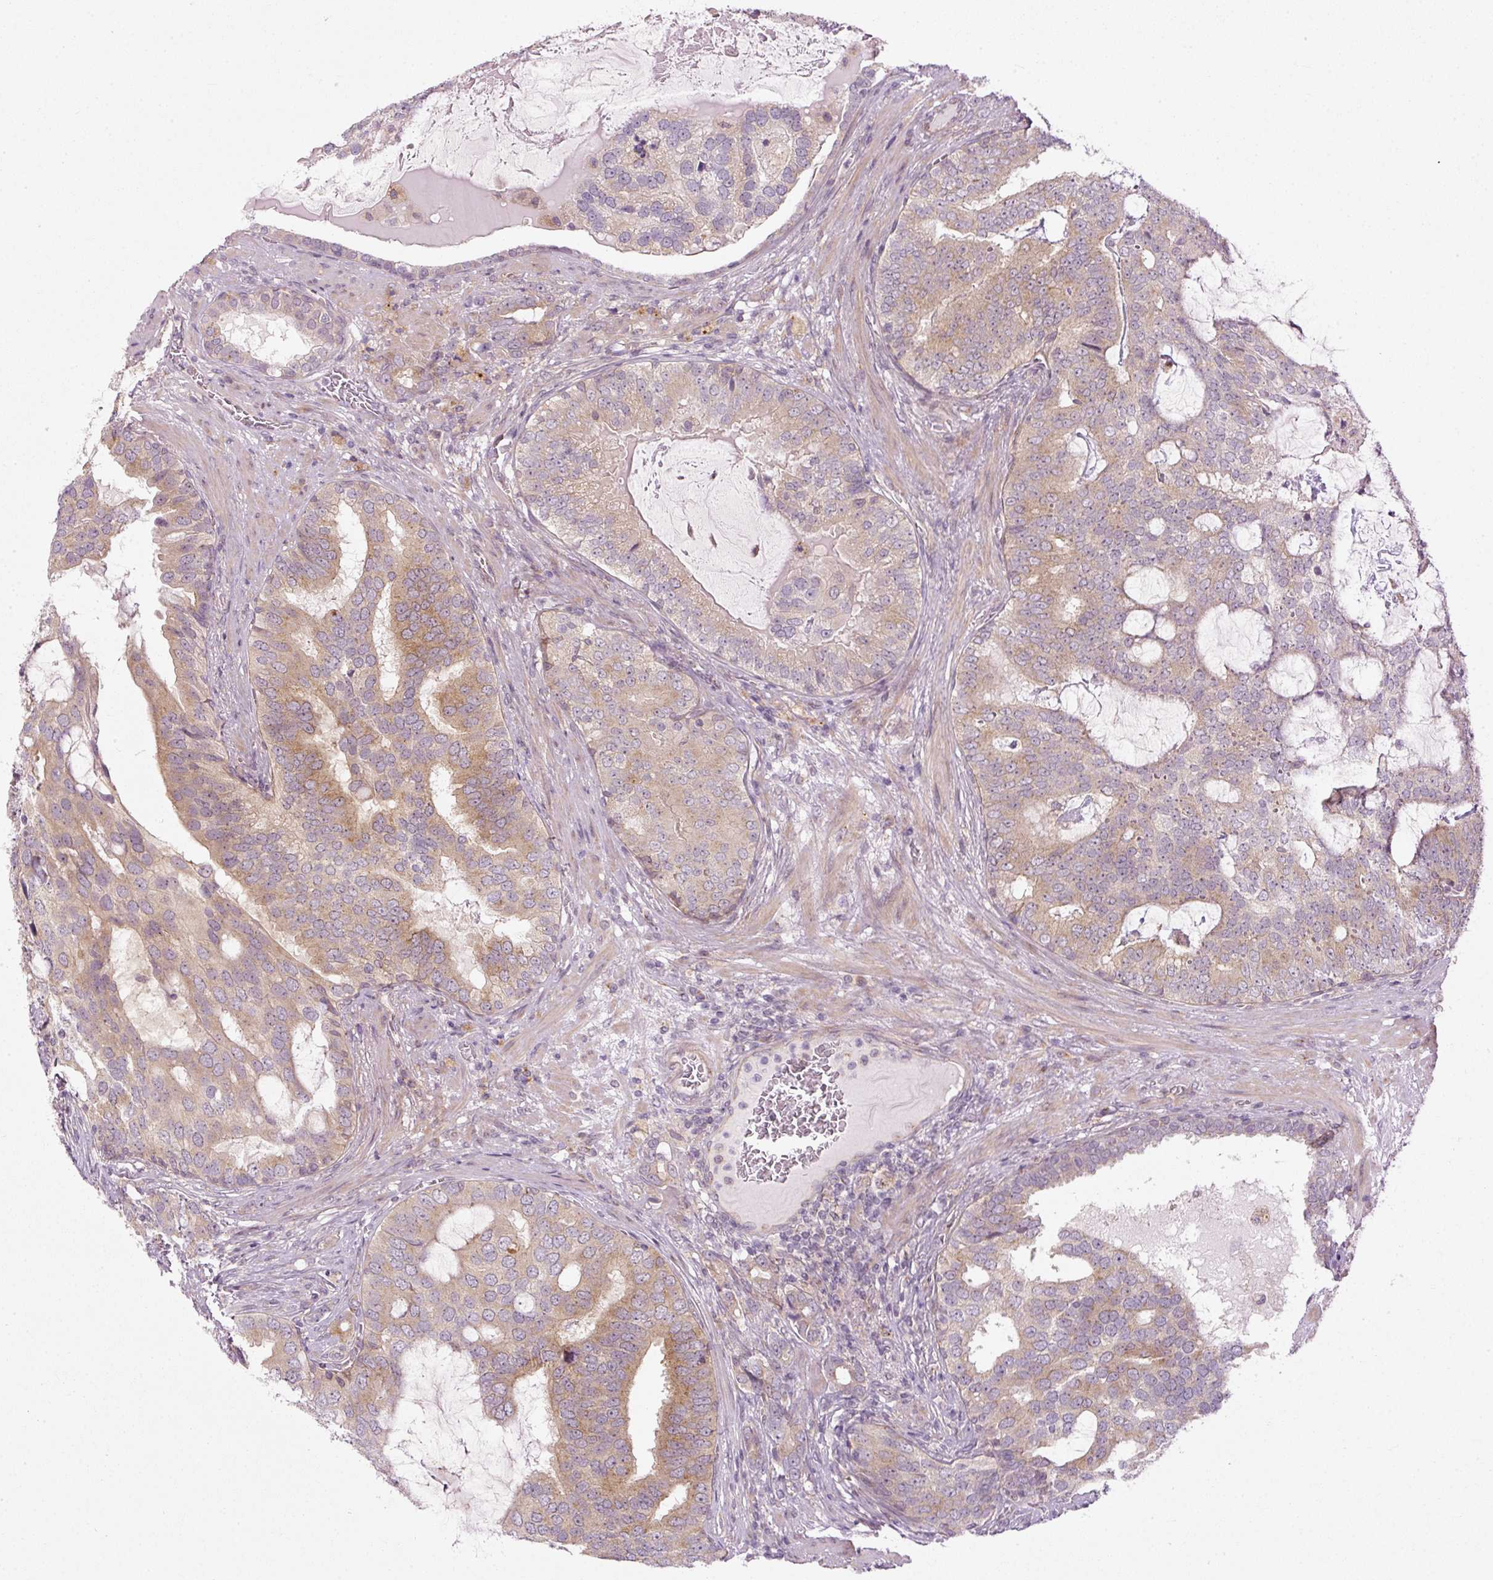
{"staining": {"intensity": "moderate", "quantity": "25%-75%", "location": "cytoplasmic/membranous"}, "tissue": "prostate cancer", "cell_type": "Tumor cells", "image_type": "cancer", "snomed": [{"axis": "morphology", "description": "Adenocarcinoma, High grade"}, {"axis": "topography", "description": "Prostate"}], "caption": "Protein expression analysis of high-grade adenocarcinoma (prostate) displays moderate cytoplasmic/membranous staining in approximately 25%-75% of tumor cells.", "gene": "MZT2B", "patient": {"sex": "male", "age": 55}}